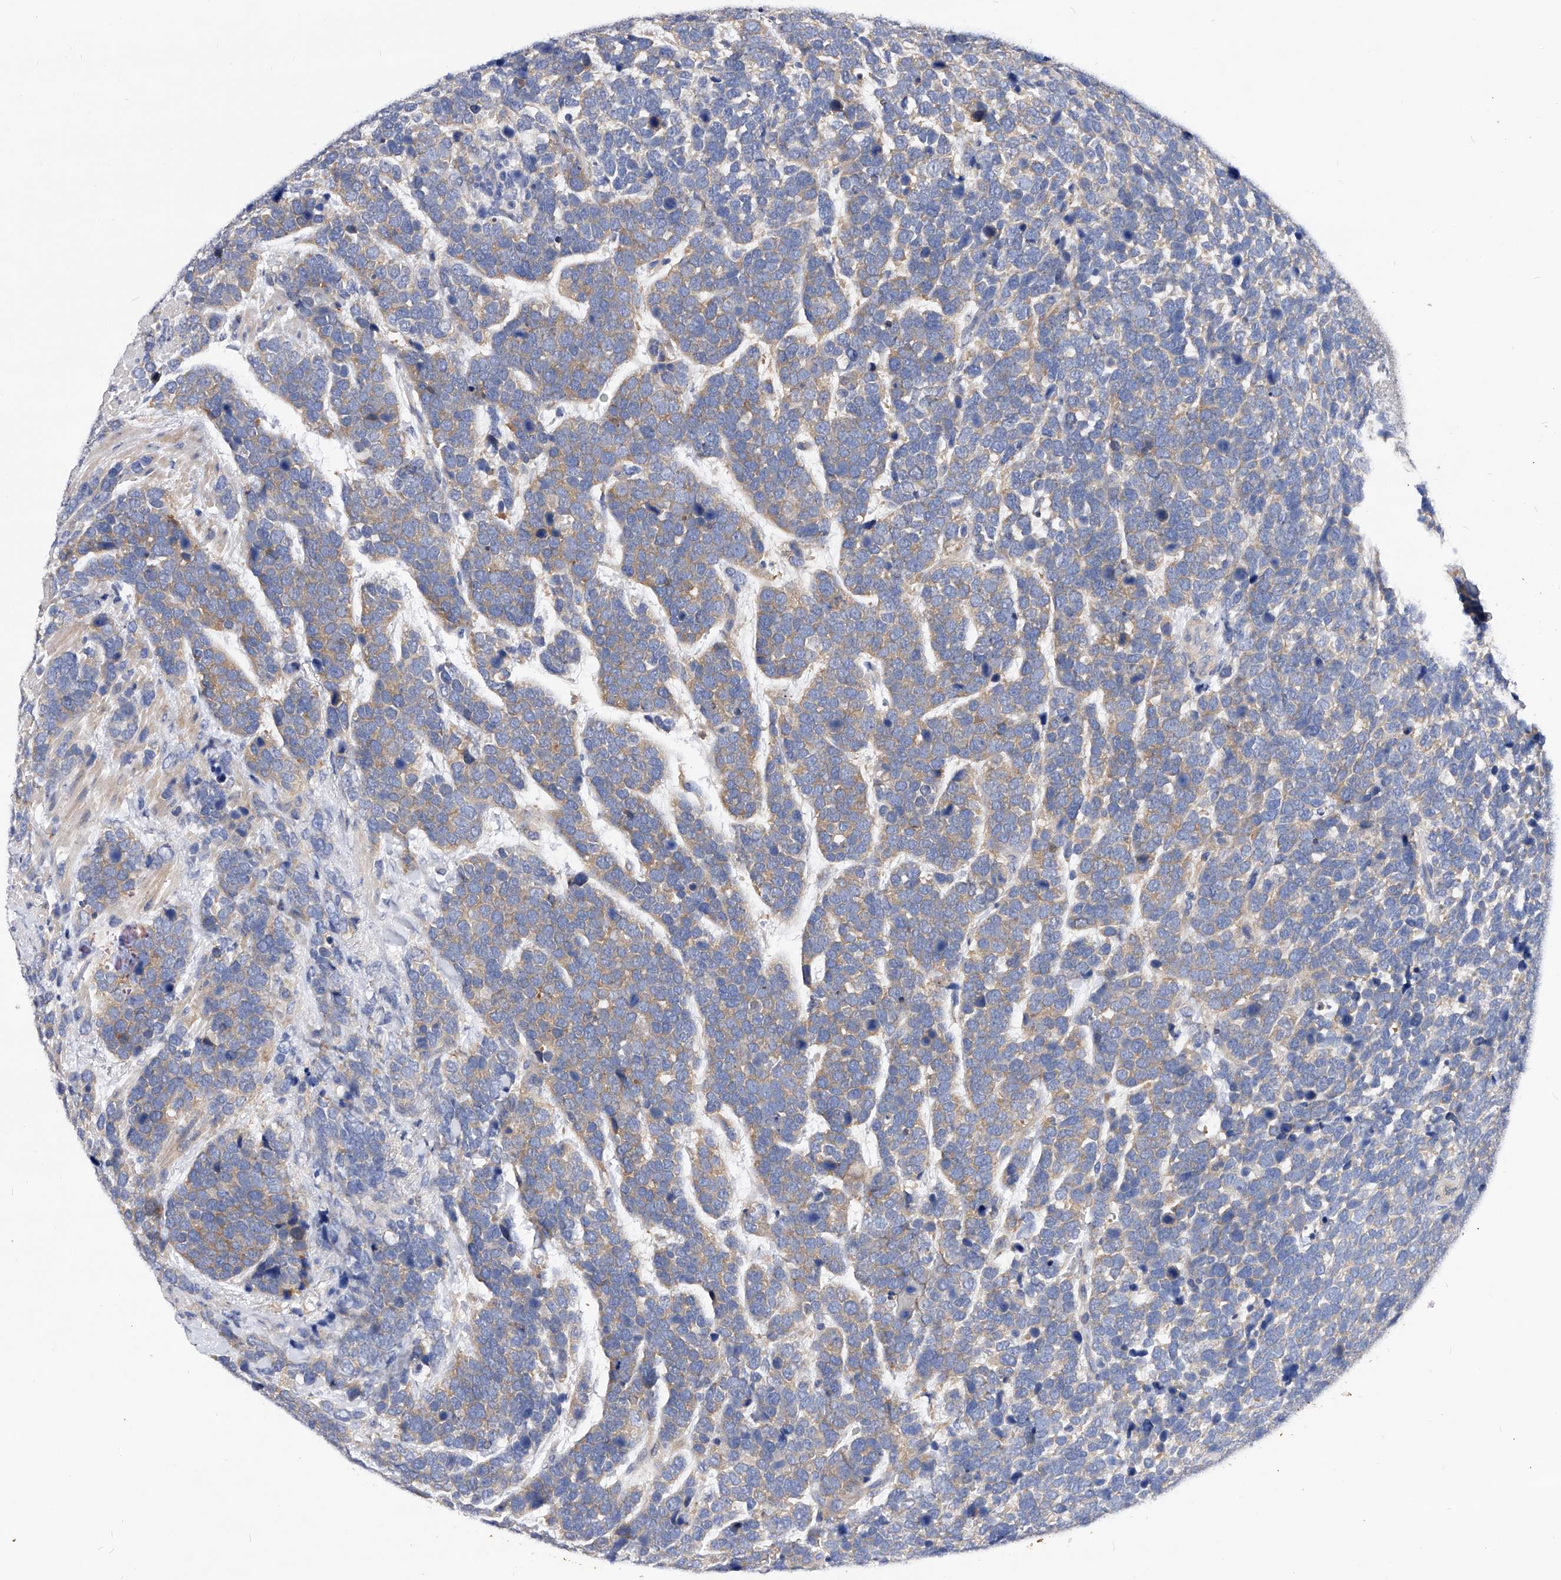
{"staining": {"intensity": "moderate", "quantity": "25%-75%", "location": "cytoplasmic/membranous"}, "tissue": "urothelial cancer", "cell_type": "Tumor cells", "image_type": "cancer", "snomed": [{"axis": "morphology", "description": "Urothelial carcinoma, High grade"}, {"axis": "topography", "description": "Urinary bladder"}], "caption": "Immunohistochemical staining of human high-grade urothelial carcinoma displays medium levels of moderate cytoplasmic/membranous protein staining in approximately 25%-75% of tumor cells.", "gene": "PPP5C", "patient": {"sex": "female", "age": 82}}